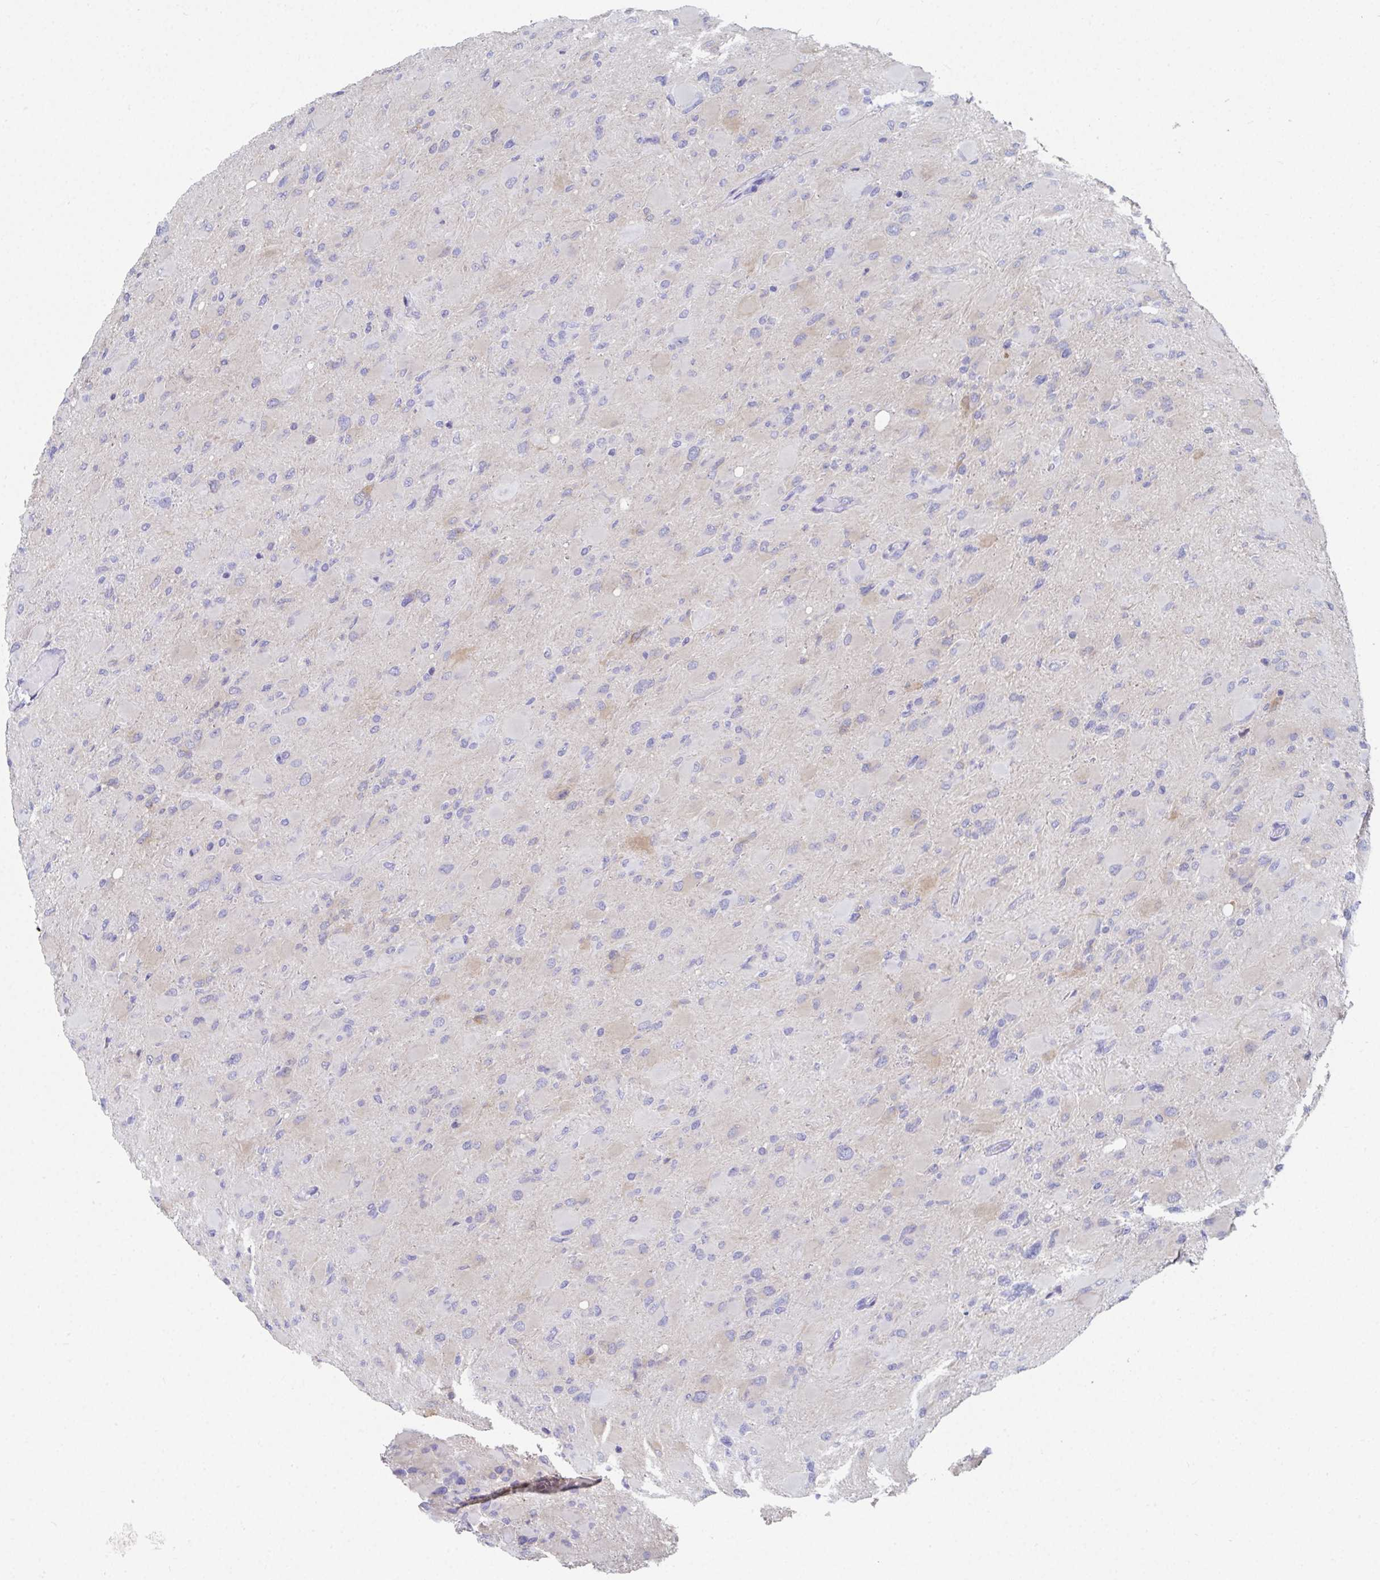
{"staining": {"intensity": "negative", "quantity": "none", "location": "none"}, "tissue": "glioma", "cell_type": "Tumor cells", "image_type": "cancer", "snomed": [{"axis": "morphology", "description": "Glioma, malignant, High grade"}, {"axis": "topography", "description": "Cerebral cortex"}], "caption": "High-grade glioma (malignant) was stained to show a protein in brown. There is no significant staining in tumor cells.", "gene": "GRIA1", "patient": {"sex": "female", "age": 36}}